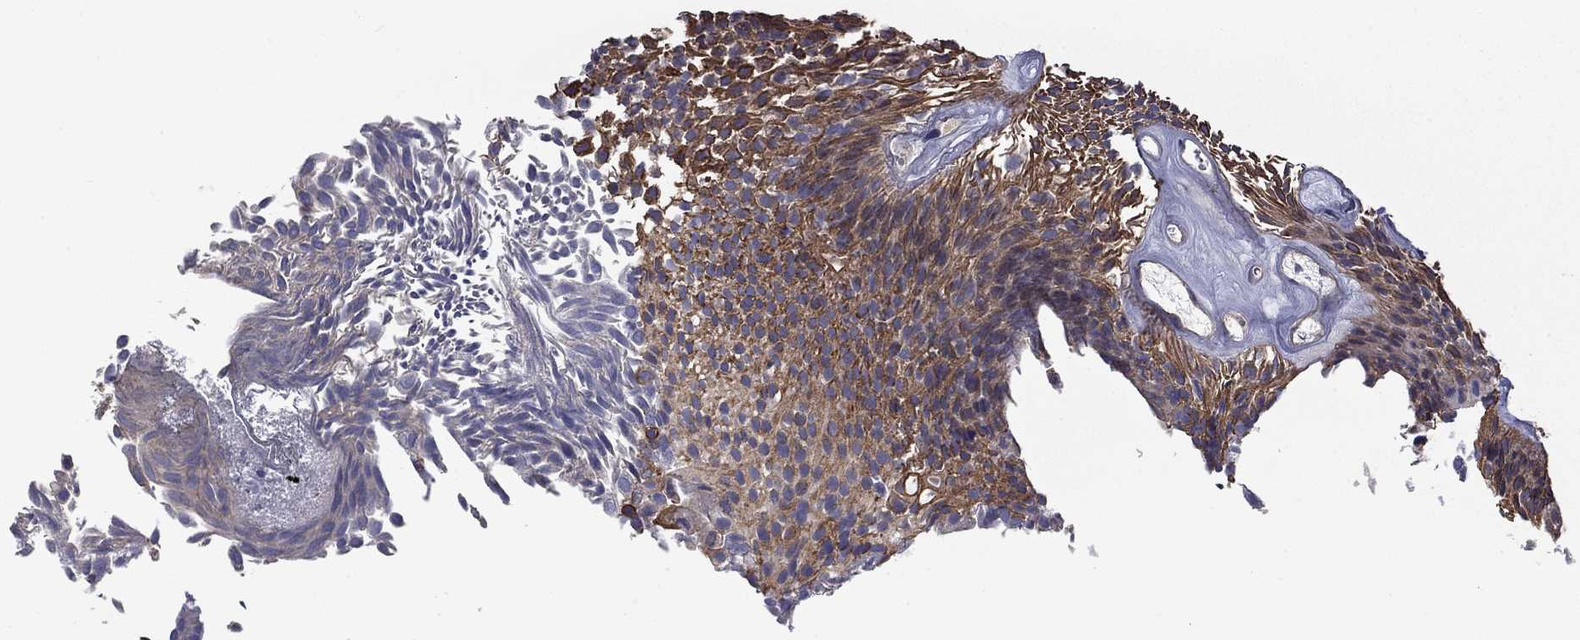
{"staining": {"intensity": "strong", "quantity": "<25%", "location": "cytoplasmic/membranous"}, "tissue": "urothelial cancer", "cell_type": "Tumor cells", "image_type": "cancer", "snomed": [{"axis": "morphology", "description": "Urothelial carcinoma, Low grade"}, {"axis": "topography", "description": "Urinary bladder"}], "caption": "The image reveals staining of low-grade urothelial carcinoma, revealing strong cytoplasmic/membranous protein expression (brown color) within tumor cells.", "gene": "TCHH", "patient": {"sex": "male", "age": 52}}